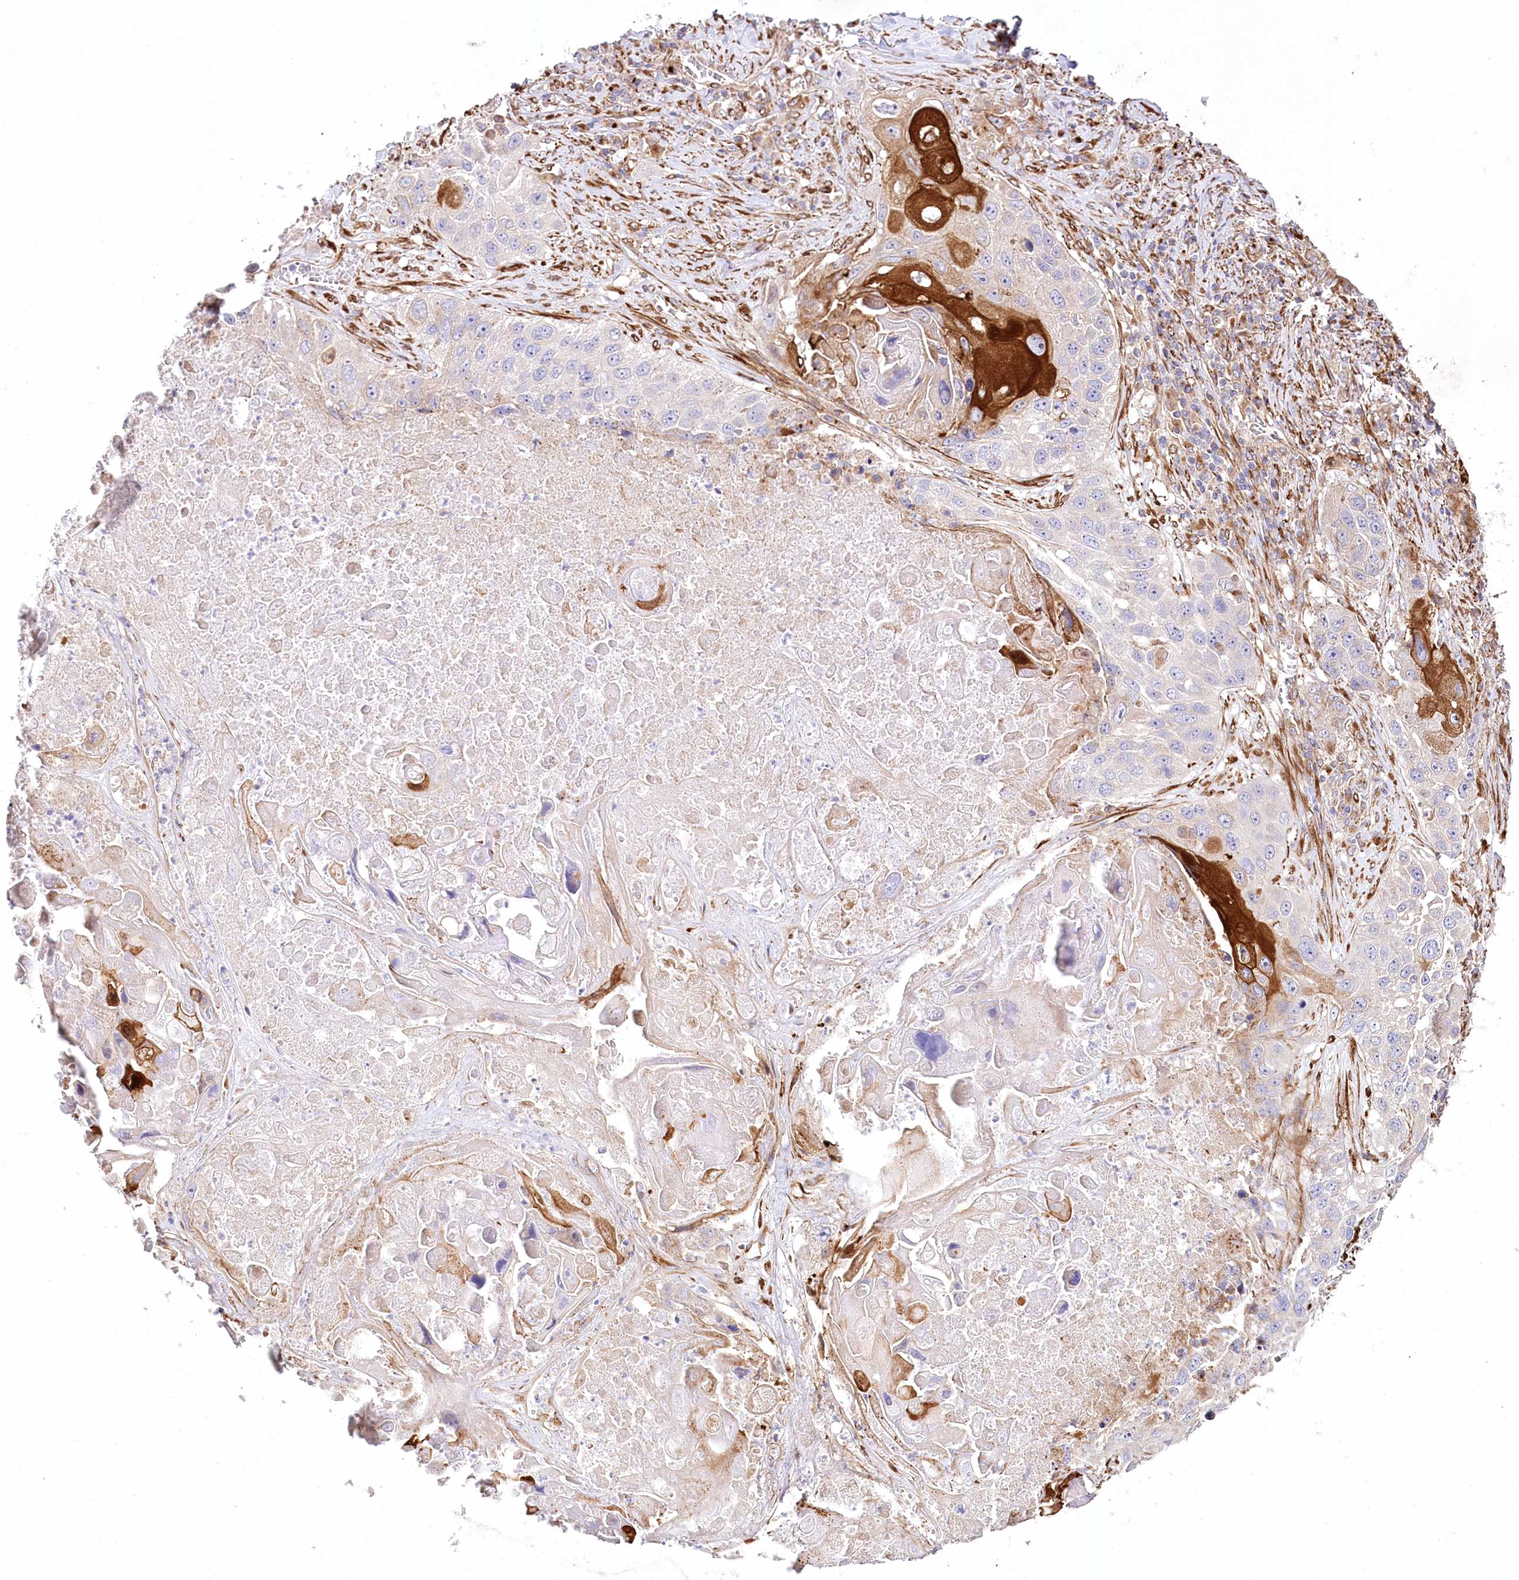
{"staining": {"intensity": "strong", "quantity": "<25%", "location": "cytoplasmic/membranous"}, "tissue": "lung cancer", "cell_type": "Tumor cells", "image_type": "cancer", "snomed": [{"axis": "morphology", "description": "Squamous cell carcinoma, NOS"}, {"axis": "topography", "description": "Lung"}], "caption": "A brown stain highlights strong cytoplasmic/membranous positivity of a protein in human squamous cell carcinoma (lung) tumor cells.", "gene": "ABRAXAS2", "patient": {"sex": "male", "age": 61}}